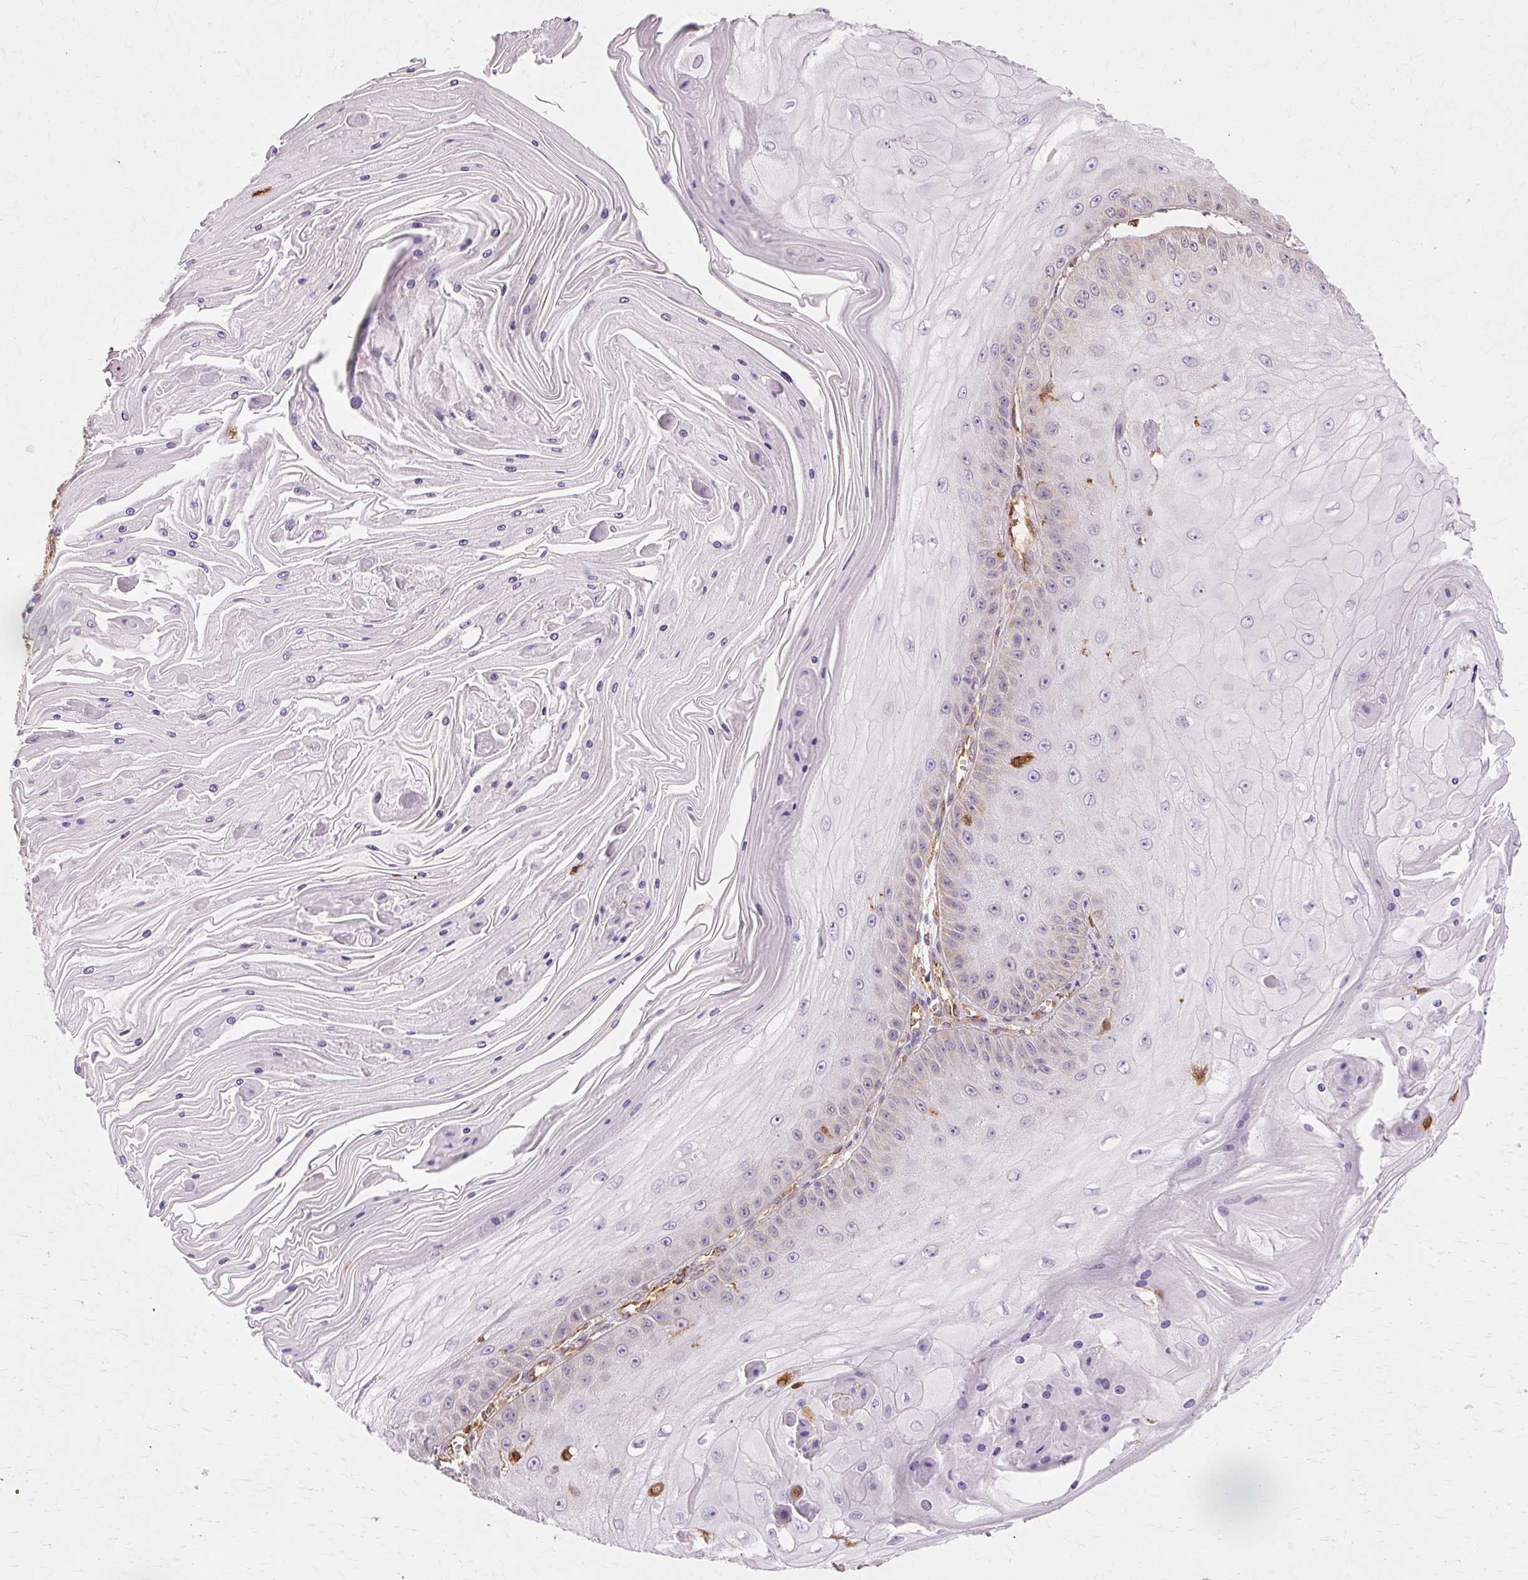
{"staining": {"intensity": "negative", "quantity": "none", "location": "none"}, "tissue": "skin cancer", "cell_type": "Tumor cells", "image_type": "cancer", "snomed": [{"axis": "morphology", "description": "Squamous cell carcinoma, NOS"}, {"axis": "topography", "description": "Skin"}], "caption": "Immunohistochemical staining of human skin squamous cell carcinoma demonstrates no significant staining in tumor cells.", "gene": "GPX1", "patient": {"sex": "male", "age": 70}}